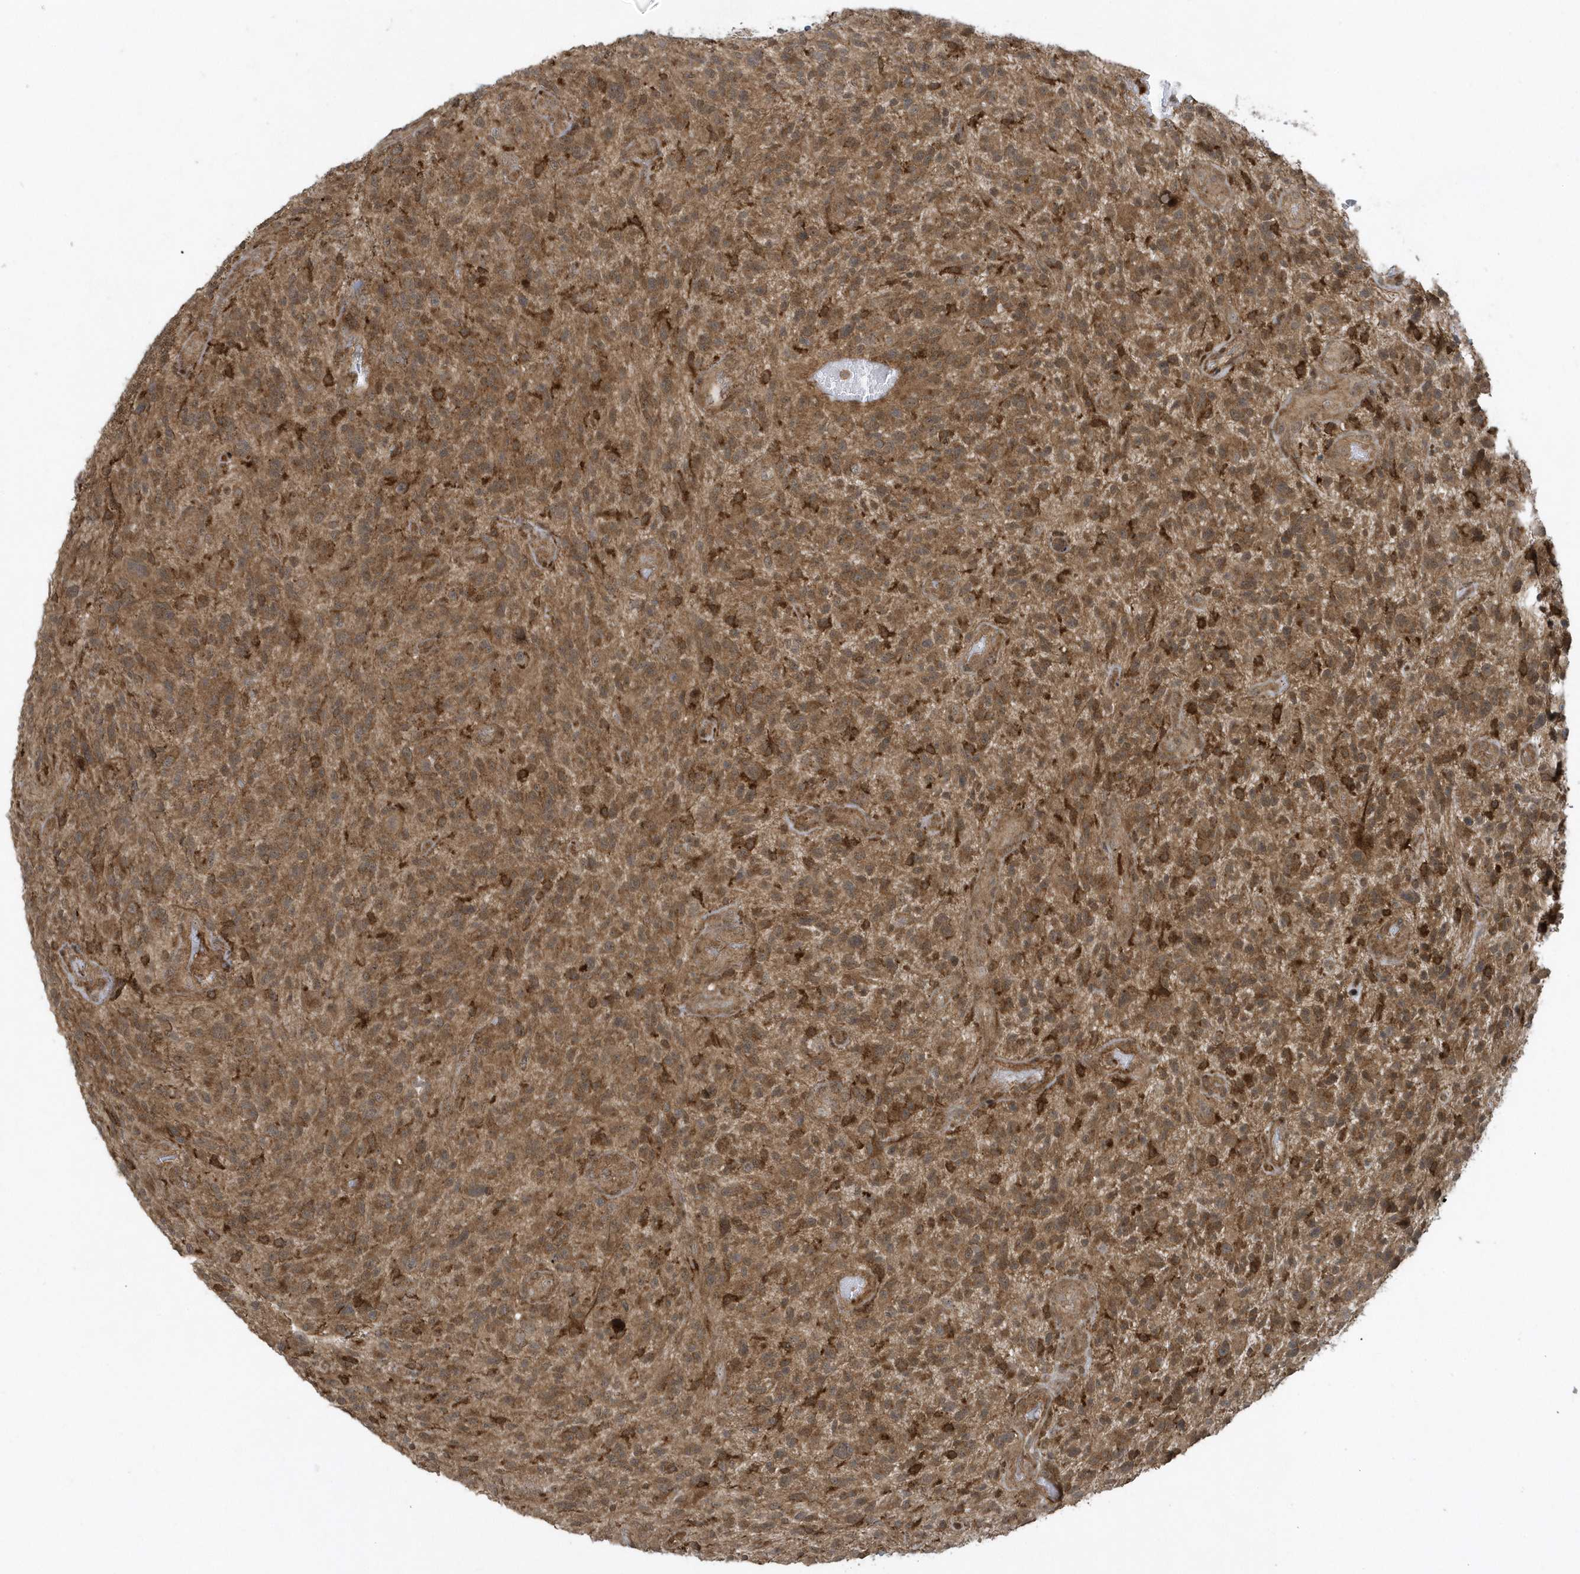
{"staining": {"intensity": "moderate", "quantity": ">75%", "location": "cytoplasmic/membranous"}, "tissue": "glioma", "cell_type": "Tumor cells", "image_type": "cancer", "snomed": [{"axis": "morphology", "description": "Glioma, malignant, High grade"}, {"axis": "topography", "description": "Brain"}], "caption": "This is a histology image of immunohistochemistry staining of malignant glioma (high-grade), which shows moderate staining in the cytoplasmic/membranous of tumor cells.", "gene": "STAMBP", "patient": {"sex": "male", "age": 47}}